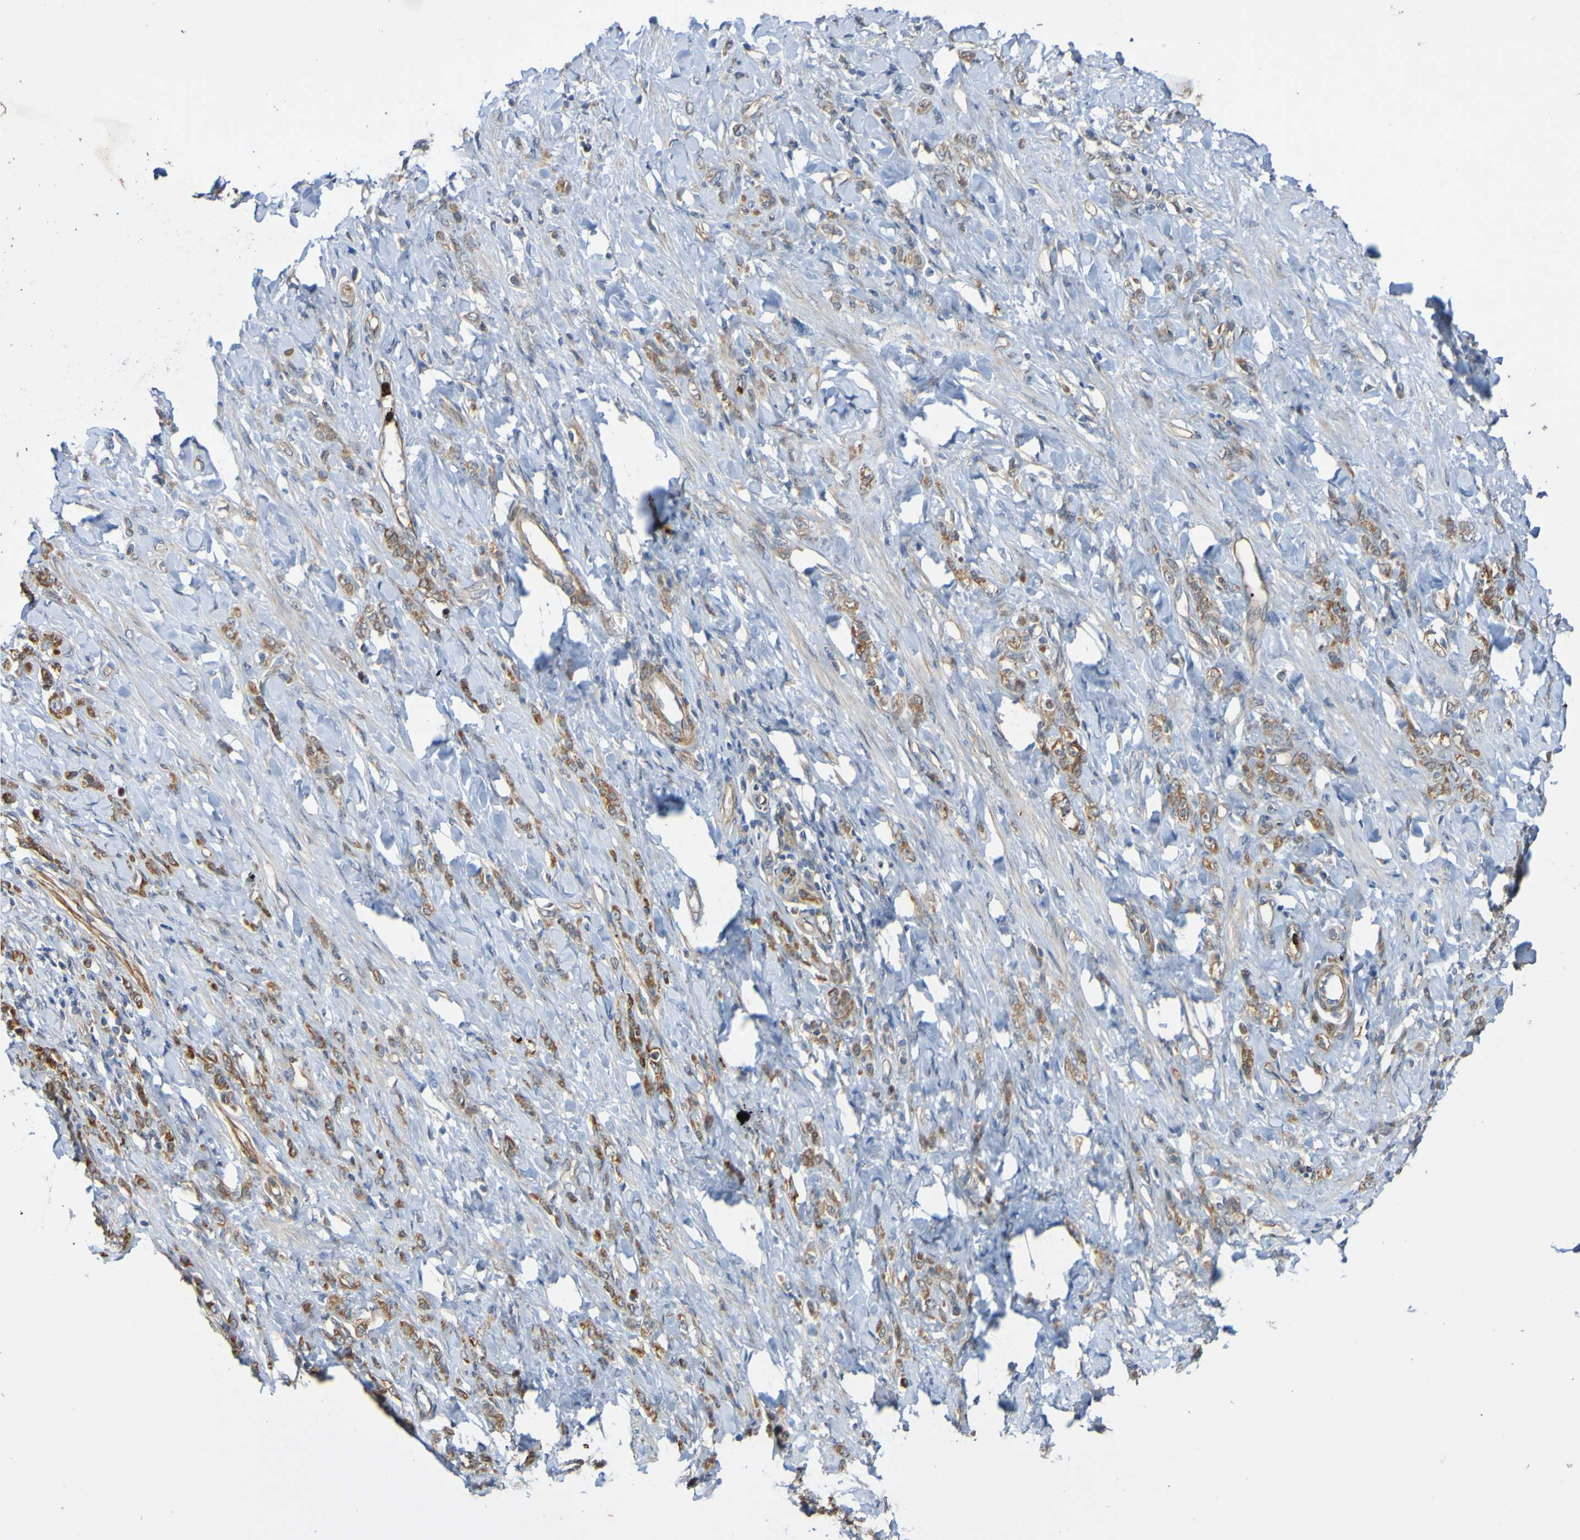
{"staining": {"intensity": "moderate", "quantity": ">75%", "location": "cytoplasmic/membranous"}, "tissue": "stomach cancer", "cell_type": "Tumor cells", "image_type": "cancer", "snomed": [{"axis": "morphology", "description": "Adenocarcinoma, NOS"}, {"axis": "topography", "description": "Stomach"}], "caption": "Protein staining reveals moderate cytoplasmic/membranous expression in approximately >75% of tumor cells in stomach cancer (adenocarcinoma).", "gene": "ST8SIA6", "patient": {"sex": "male", "age": 82}}